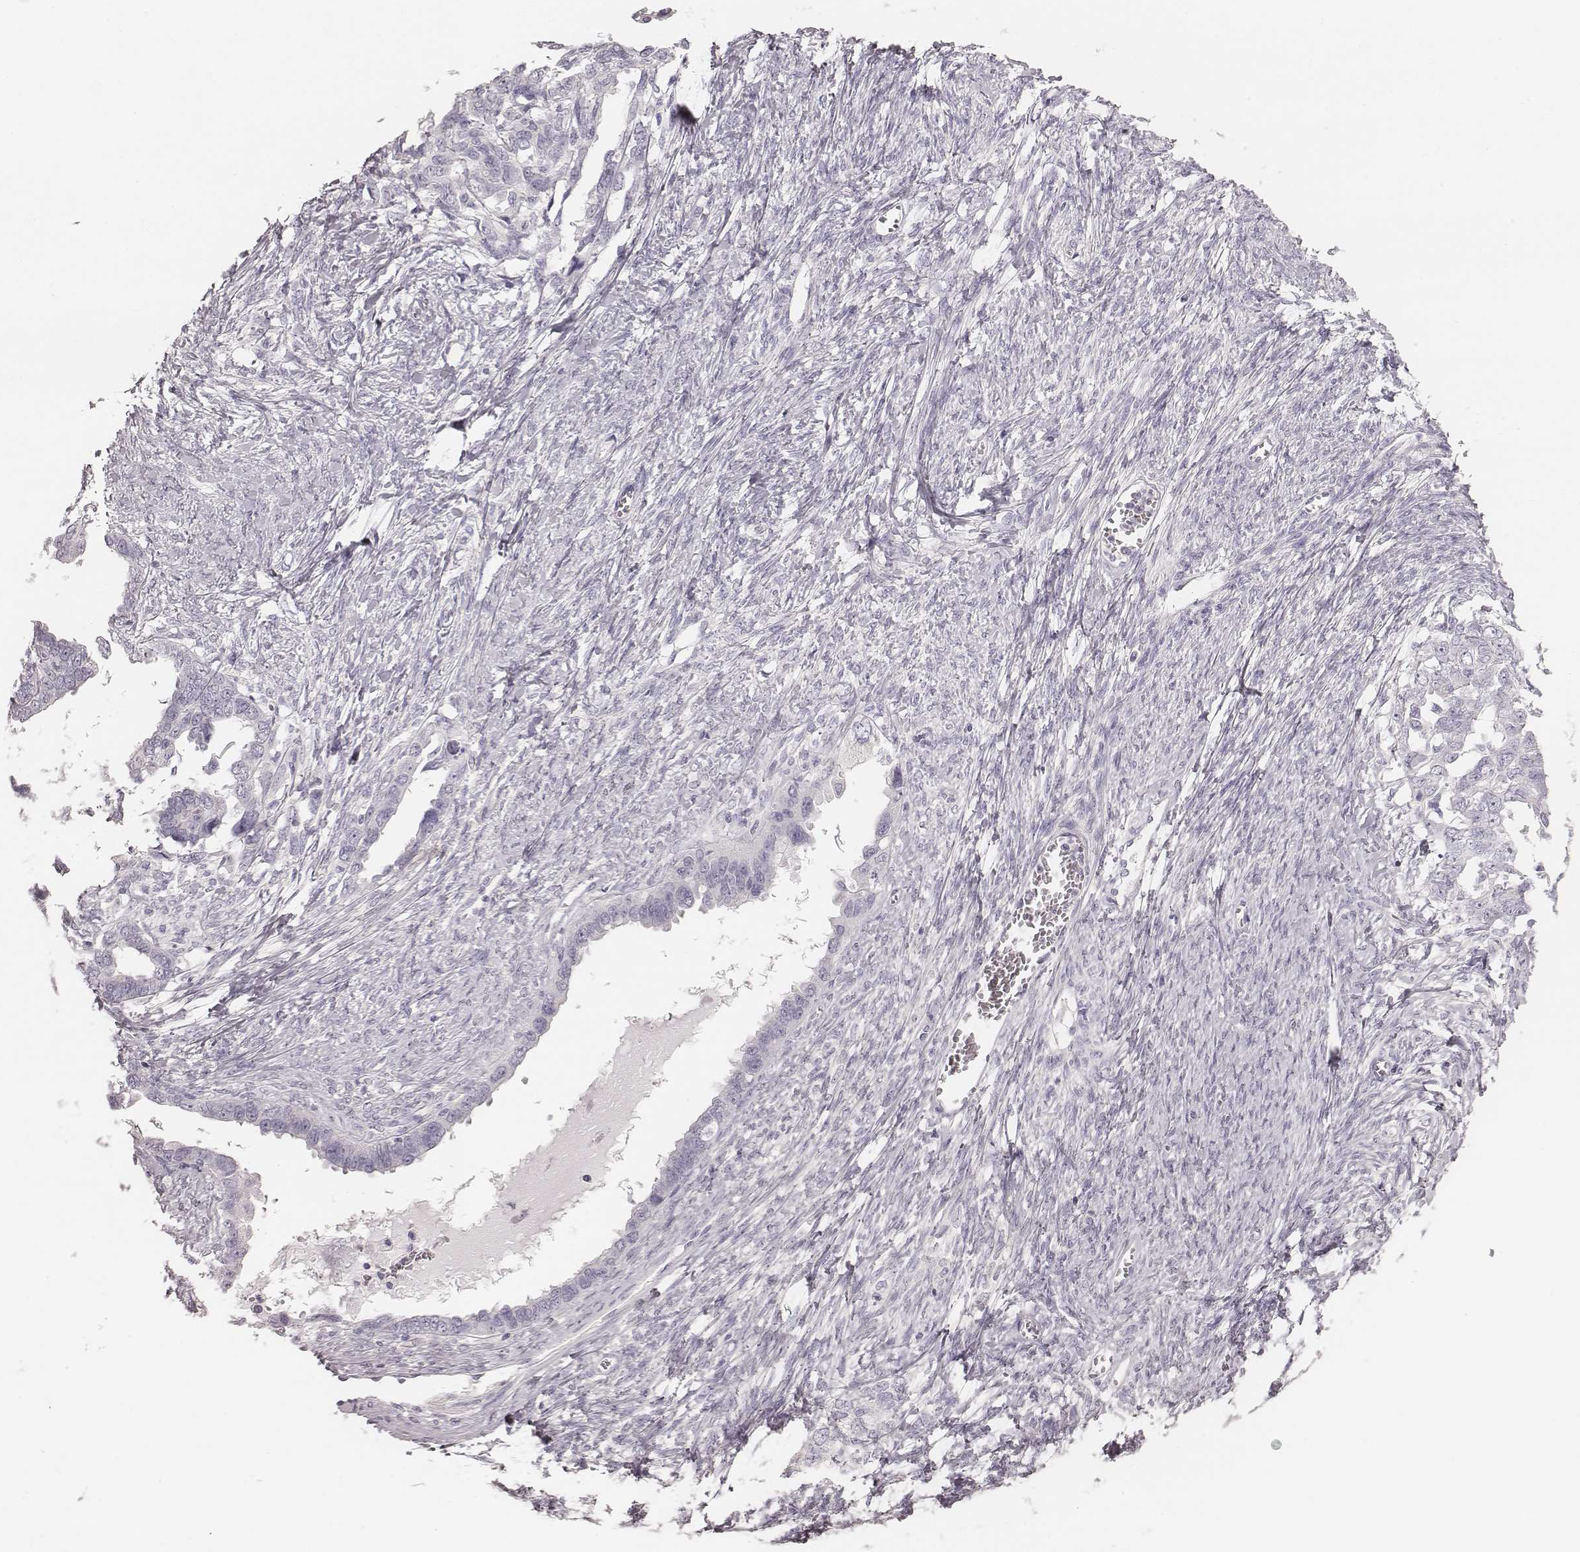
{"staining": {"intensity": "negative", "quantity": "none", "location": "none"}, "tissue": "ovarian cancer", "cell_type": "Tumor cells", "image_type": "cancer", "snomed": [{"axis": "morphology", "description": "Cystadenocarcinoma, serous, NOS"}, {"axis": "topography", "description": "Ovary"}], "caption": "Tumor cells are negative for protein expression in human ovarian serous cystadenocarcinoma.", "gene": "ZP4", "patient": {"sex": "female", "age": 69}}